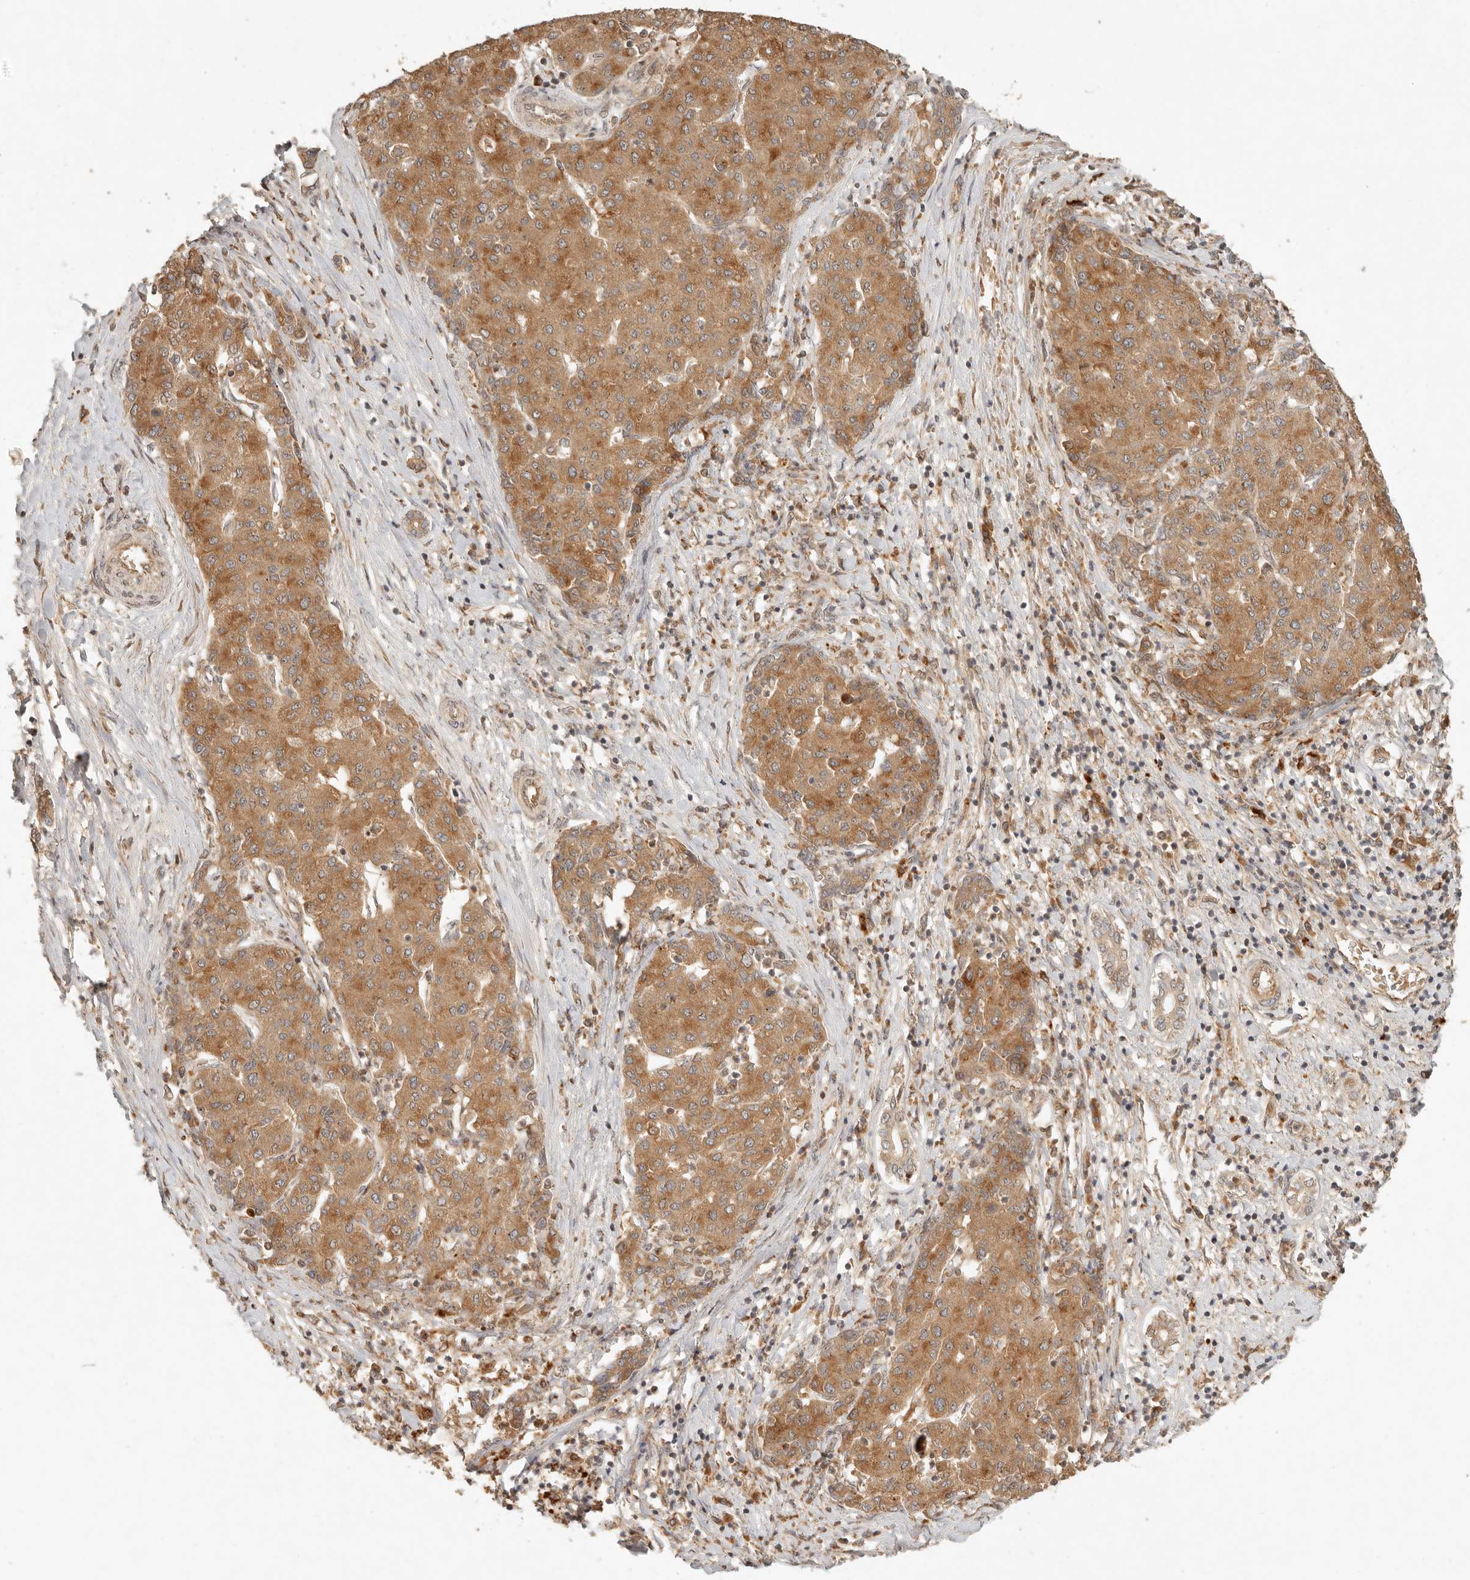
{"staining": {"intensity": "moderate", "quantity": ">75%", "location": "cytoplasmic/membranous"}, "tissue": "liver cancer", "cell_type": "Tumor cells", "image_type": "cancer", "snomed": [{"axis": "morphology", "description": "Carcinoma, Hepatocellular, NOS"}, {"axis": "topography", "description": "Liver"}], "caption": "Immunohistochemical staining of liver hepatocellular carcinoma displays moderate cytoplasmic/membranous protein expression in approximately >75% of tumor cells. The staining was performed using DAB (3,3'-diaminobenzidine), with brown indicating positive protein expression. Nuclei are stained blue with hematoxylin.", "gene": "ANKRD61", "patient": {"sex": "male", "age": 65}}